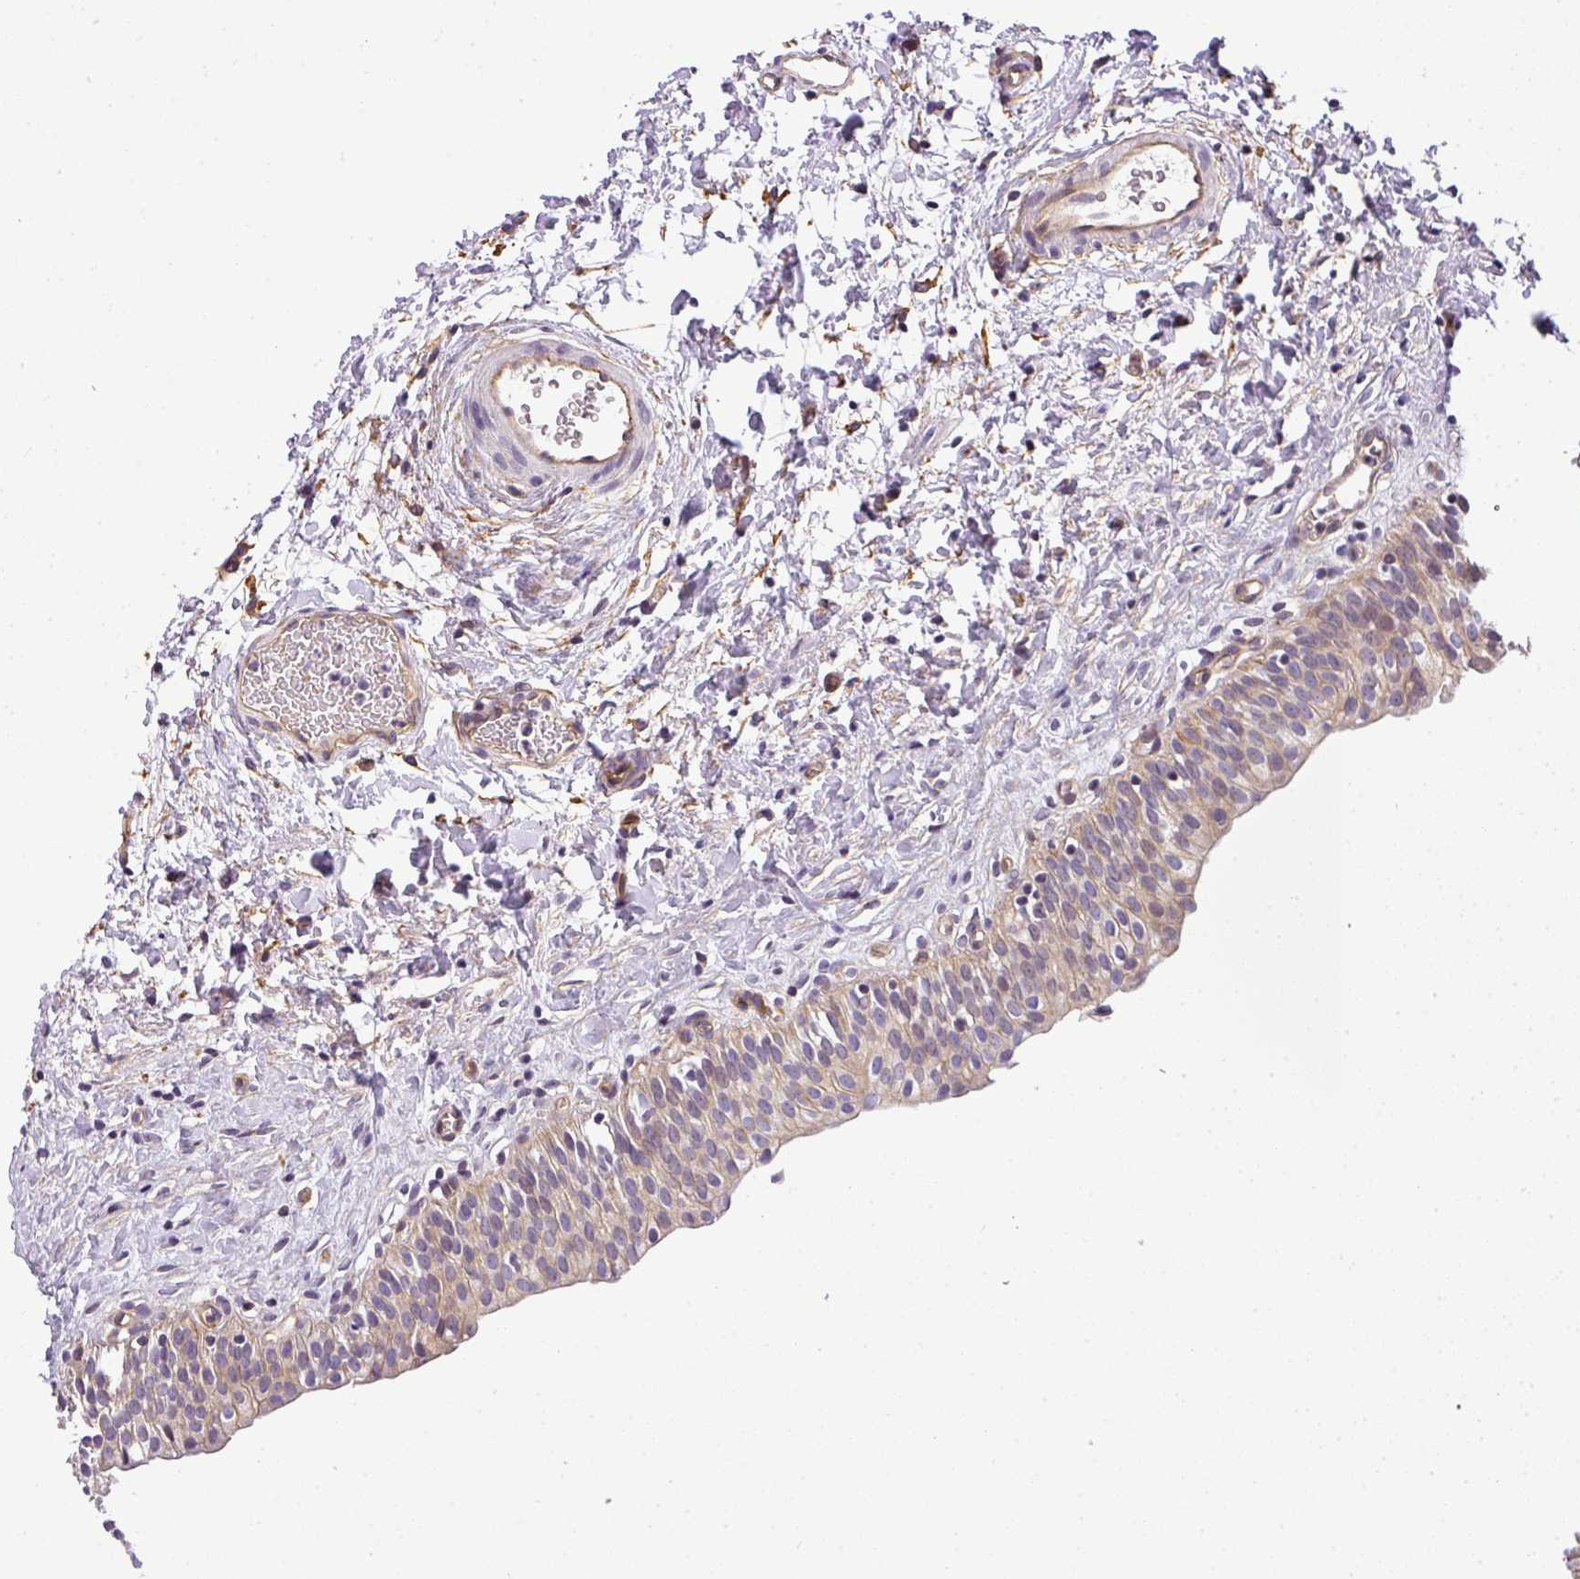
{"staining": {"intensity": "moderate", "quantity": "<25%", "location": "cytoplasmic/membranous"}, "tissue": "urinary bladder", "cell_type": "Urothelial cells", "image_type": "normal", "snomed": [{"axis": "morphology", "description": "Normal tissue, NOS"}, {"axis": "topography", "description": "Urinary bladder"}], "caption": "A photomicrograph showing moderate cytoplasmic/membranous positivity in about <25% of urothelial cells in unremarkable urinary bladder, as visualized by brown immunohistochemical staining.", "gene": "OR11H4", "patient": {"sex": "male", "age": 51}}